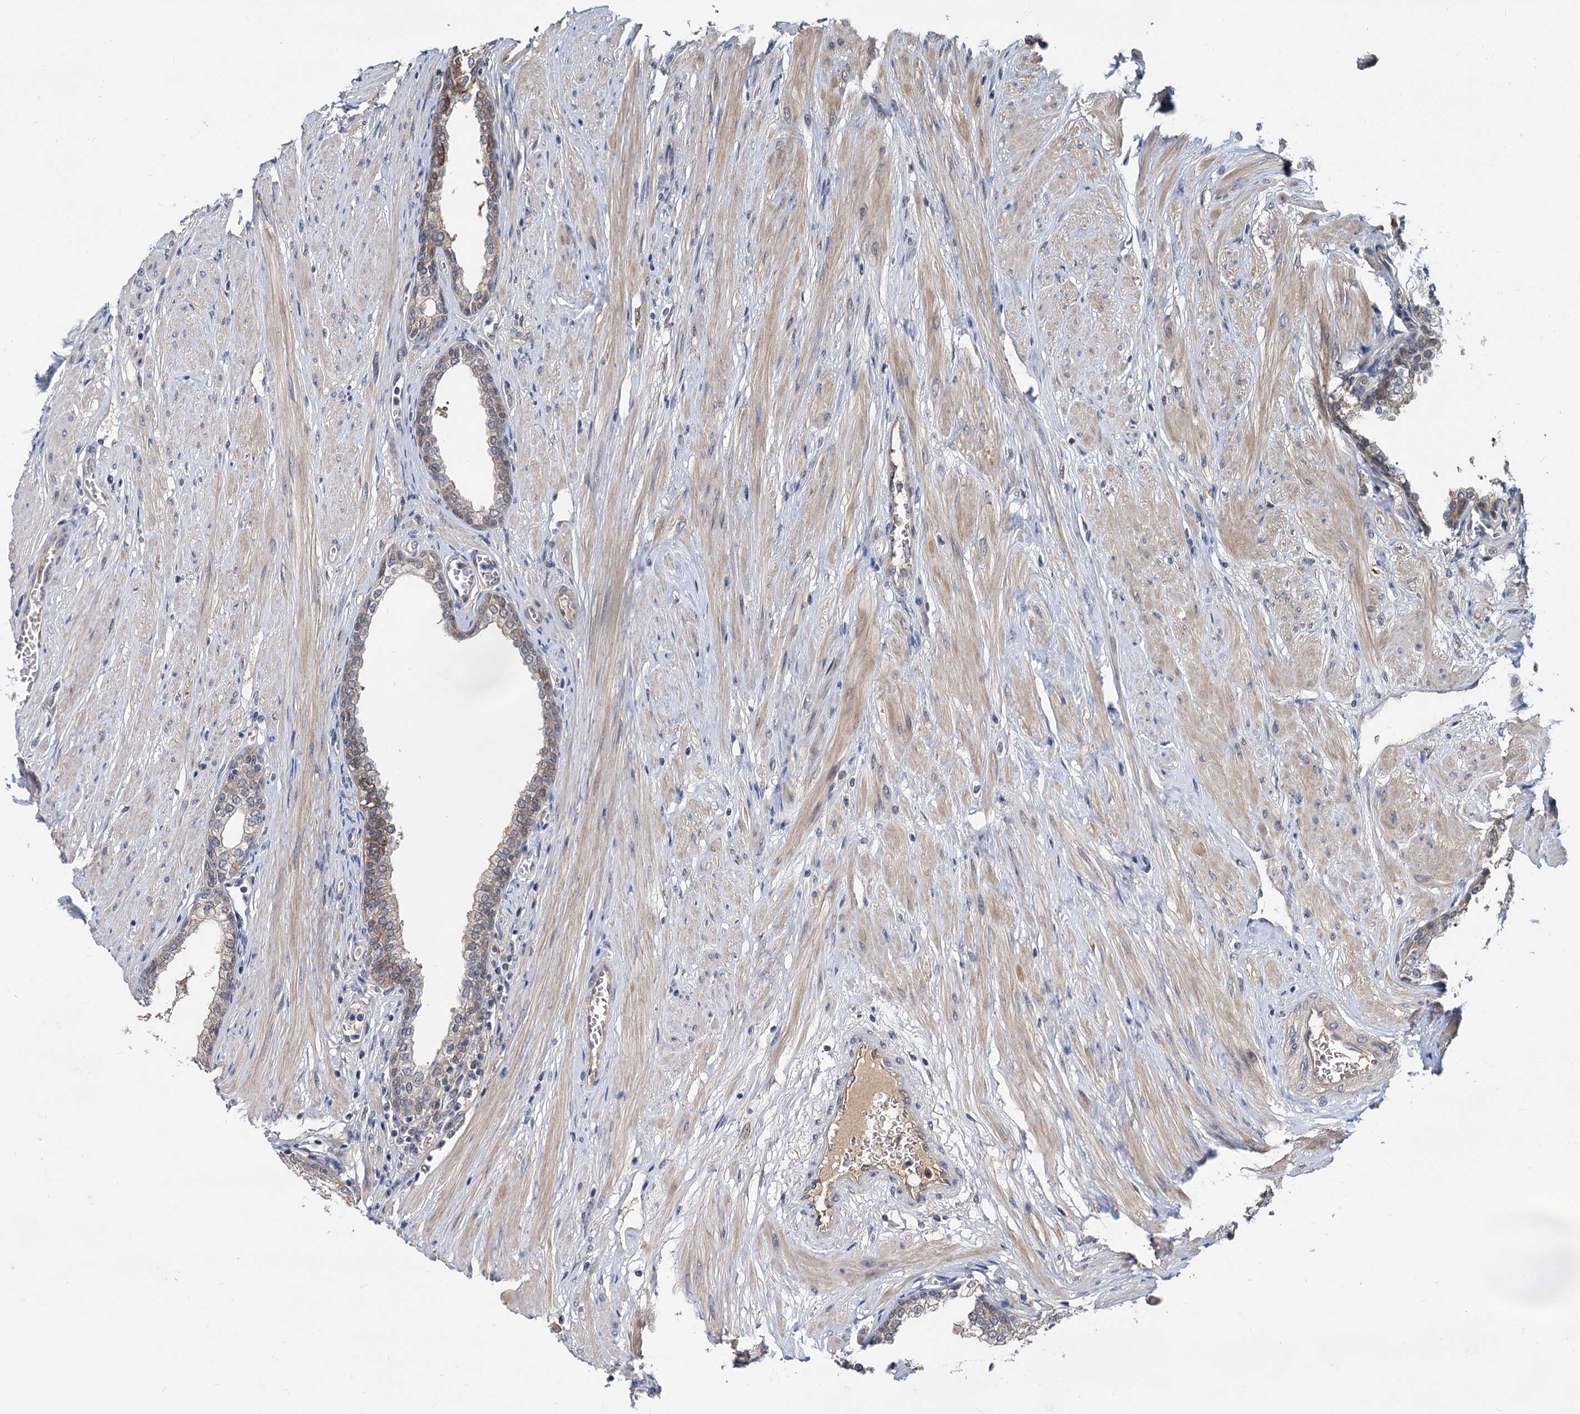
{"staining": {"intensity": "moderate", "quantity": ">75%", "location": "cytoplasmic/membranous,nuclear"}, "tissue": "prostate", "cell_type": "Glandular cells", "image_type": "normal", "snomed": [{"axis": "morphology", "description": "Normal tissue, NOS"}, {"axis": "morphology", "description": "Urothelial carcinoma, Low grade"}, {"axis": "topography", "description": "Urinary bladder"}, {"axis": "topography", "description": "Prostate"}], "caption": "Protein expression by immunohistochemistry demonstrates moderate cytoplasmic/membranous,nuclear staining in approximately >75% of glandular cells in unremarkable prostate.", "gene": "SNX15", "patient": {"sex": "male", "age": 60}}